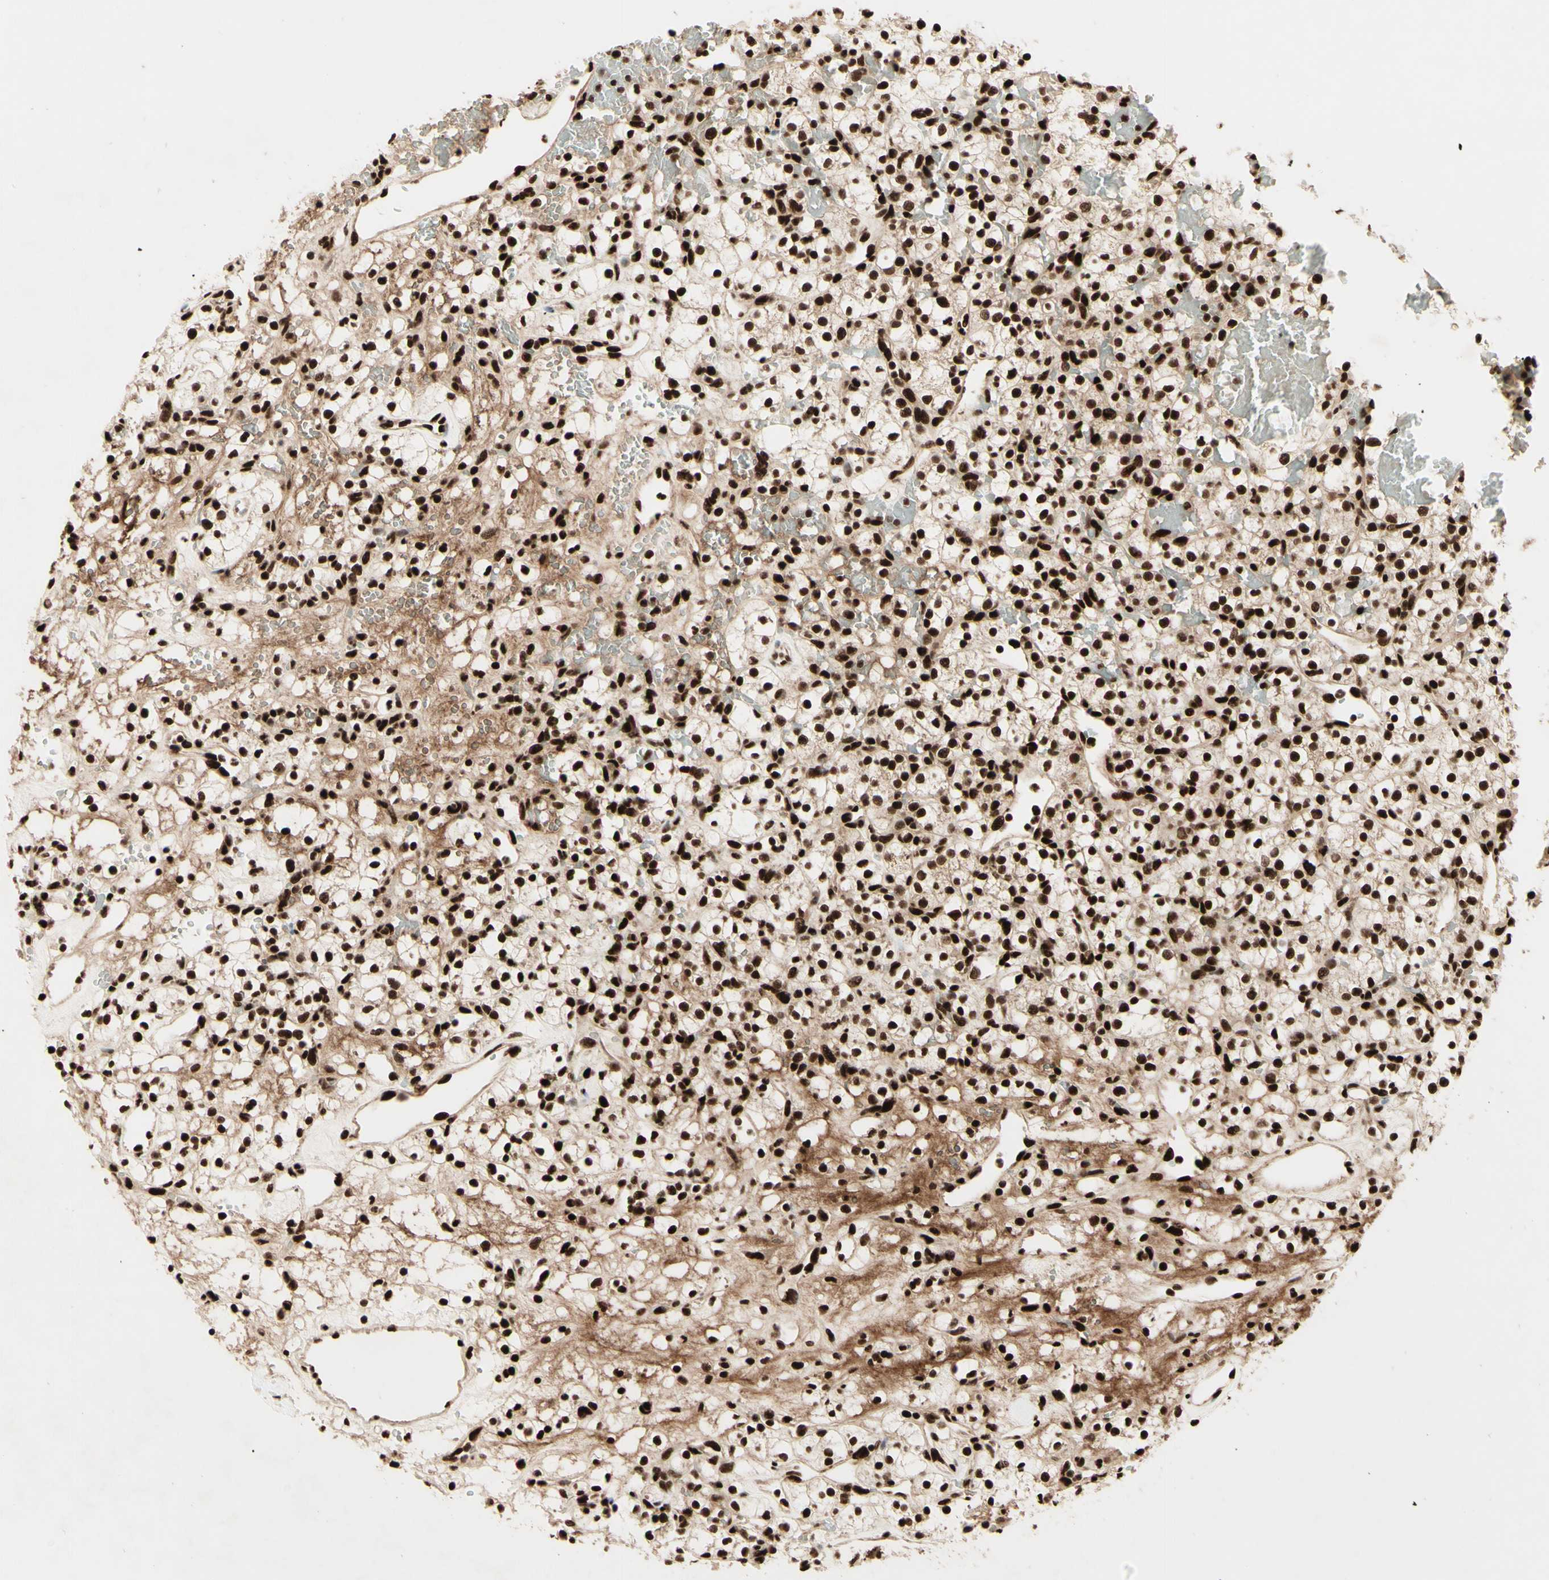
{"staining": {"intensity": "strong", "quantity": ">75%", "location": "nuclear"}, "tissue": "renal cancer", "cell_type": "Tumor cells", "image_type": "cancer", "snomed": [{"axis": "morphology", "description": "Adenocarcinoma, NOS"}, {"axis": "topography", "description": "Kidney"}], "caption": "Strong nuclear protein positivity is present in about >75% of tumor cells in renal adenocarcinoma.", "gene": "NR3C1", "patient": {"sex": "female", "age": 60}}